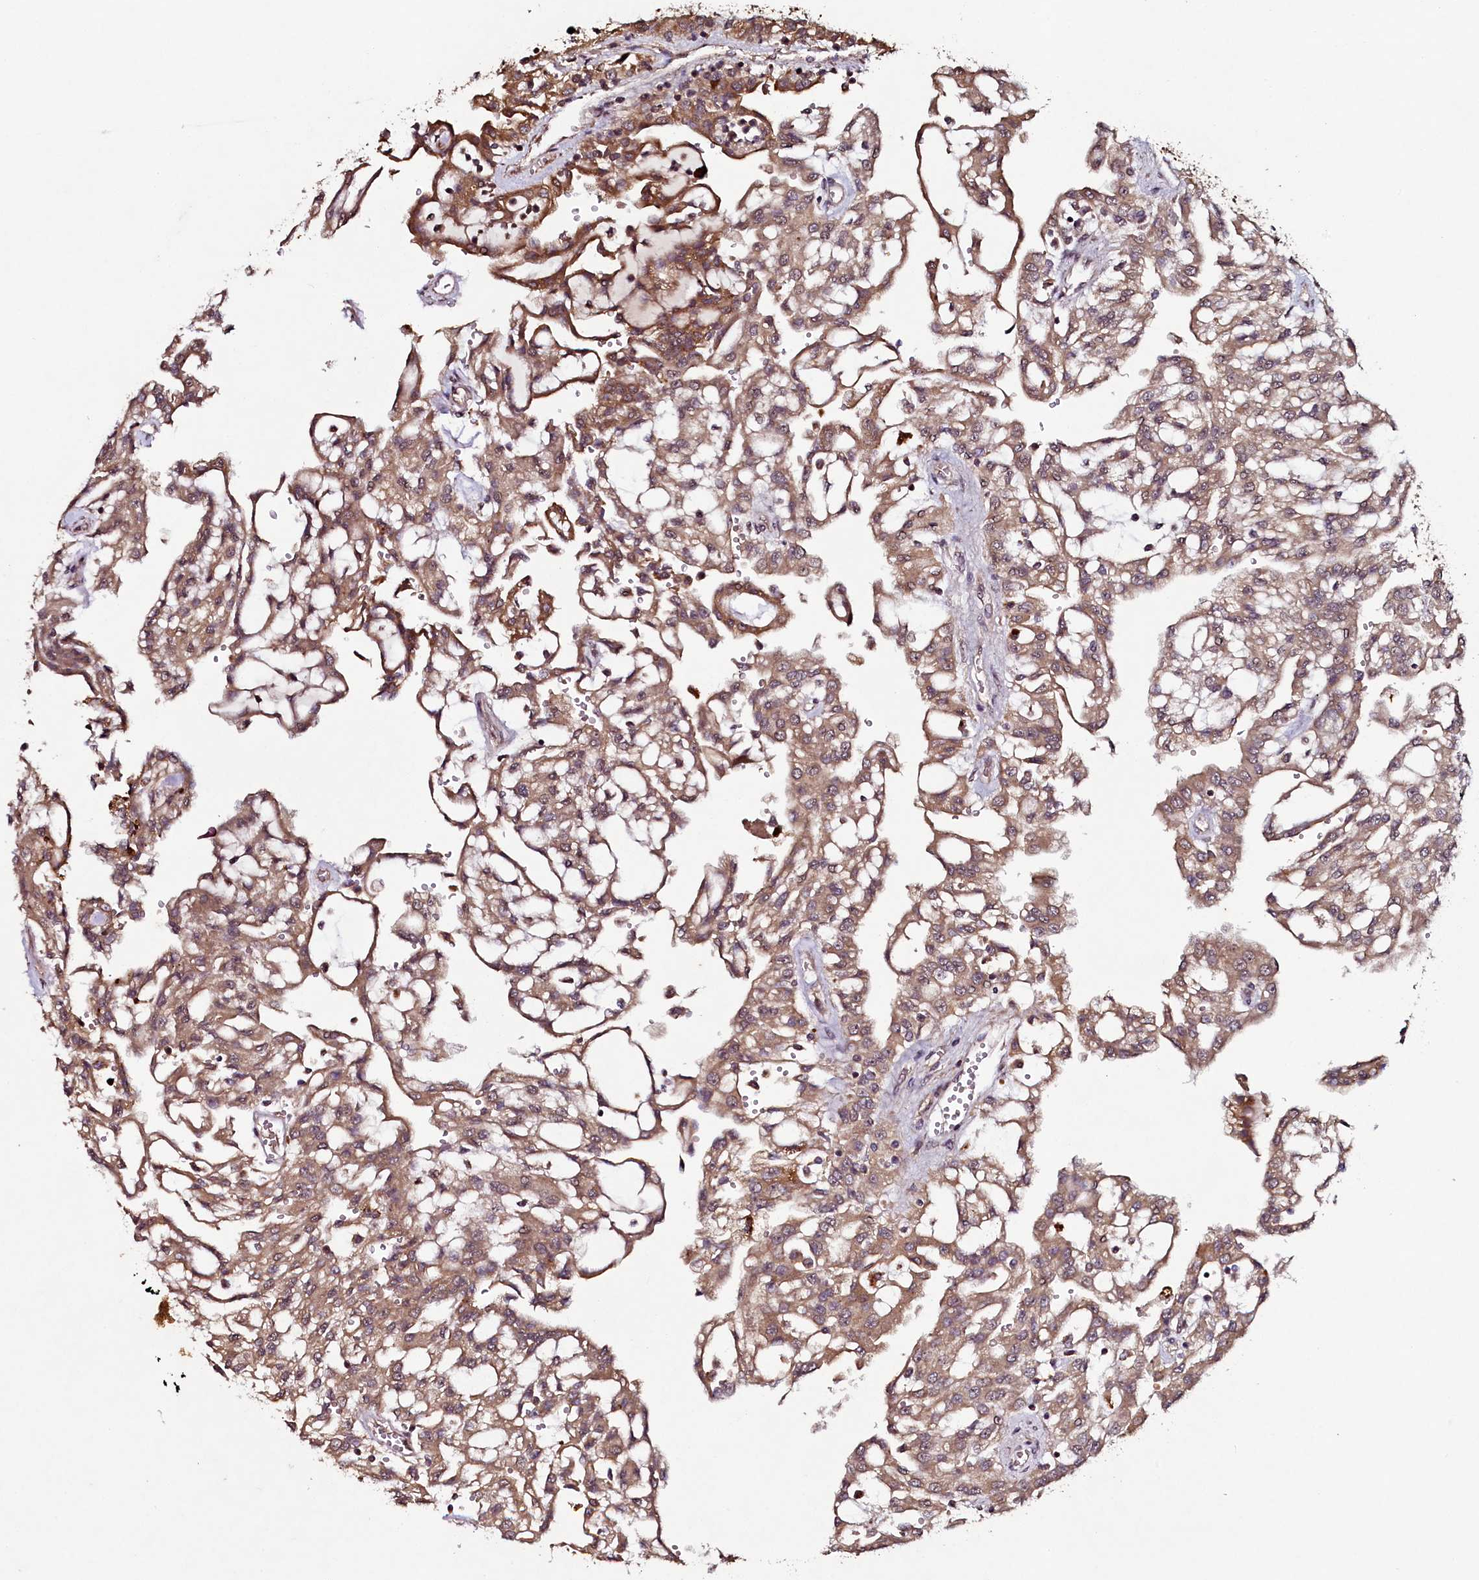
{"staining": {"intensity": "moderate", "quantity": ">75%", "location": "cytoplasmic/membranous"}, "tissue": "renal cancer", "cell_type": "Tumor cells", "image_type": "cancer", "snomed": [{"axis": "morphology", "description": "Adenocarcinoma, NOS"}, {"axis": "topography", "description": "Kidney"}], "caption": "Protein expression by immunohistochemistry demonstrates moderate cytoplasmic/membranous staining in about >75% of tumor cells in adenocarcinoma (renal). The protein of interest is shown in brown color, while the nuclei are stained blue.", "gene": "SEC24C", "patient": {"sex": "male", "age": 63}}